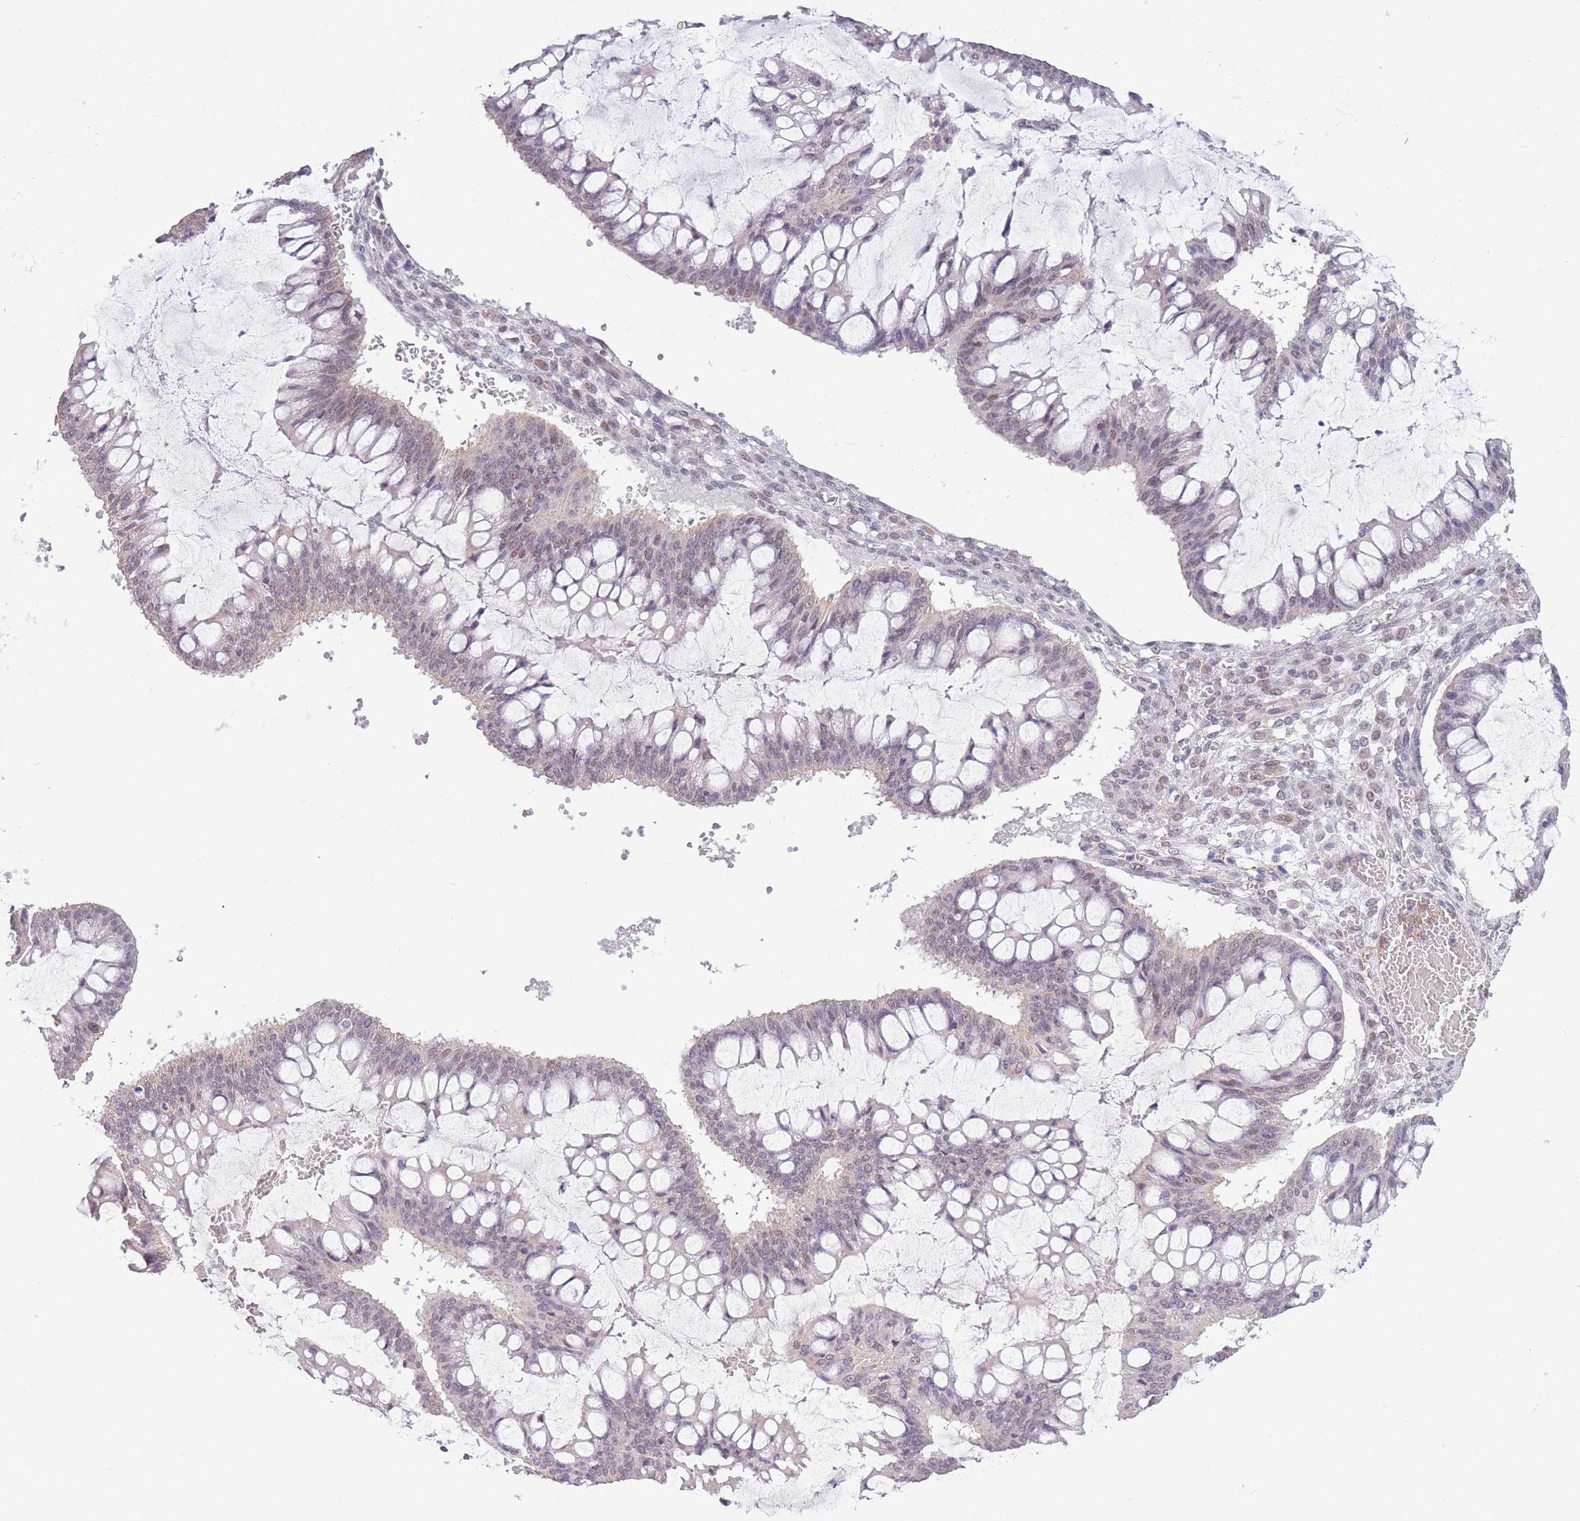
{"staining": {"intensity": "moderate", "quantity": "<25%", "location": "nuclear"}, "tissue": "ovarian cancer", "cell_type": "Tumor cells", "image_type": "cancer", "snomed": [{"axis": "morphology", "description": "Cystadenocarcinoma, mucinous, NOS"}, {"axis": "topography", "description": "Ovary"}], "caption": "Tumor cells exhibit low levels of moderate nuclear expression in about <25% of cells in ovarian cancer (mucinous cystadenocarcinoma).", "gene": "SIN3B", "patient": {"sex": "female", "age": 73}}